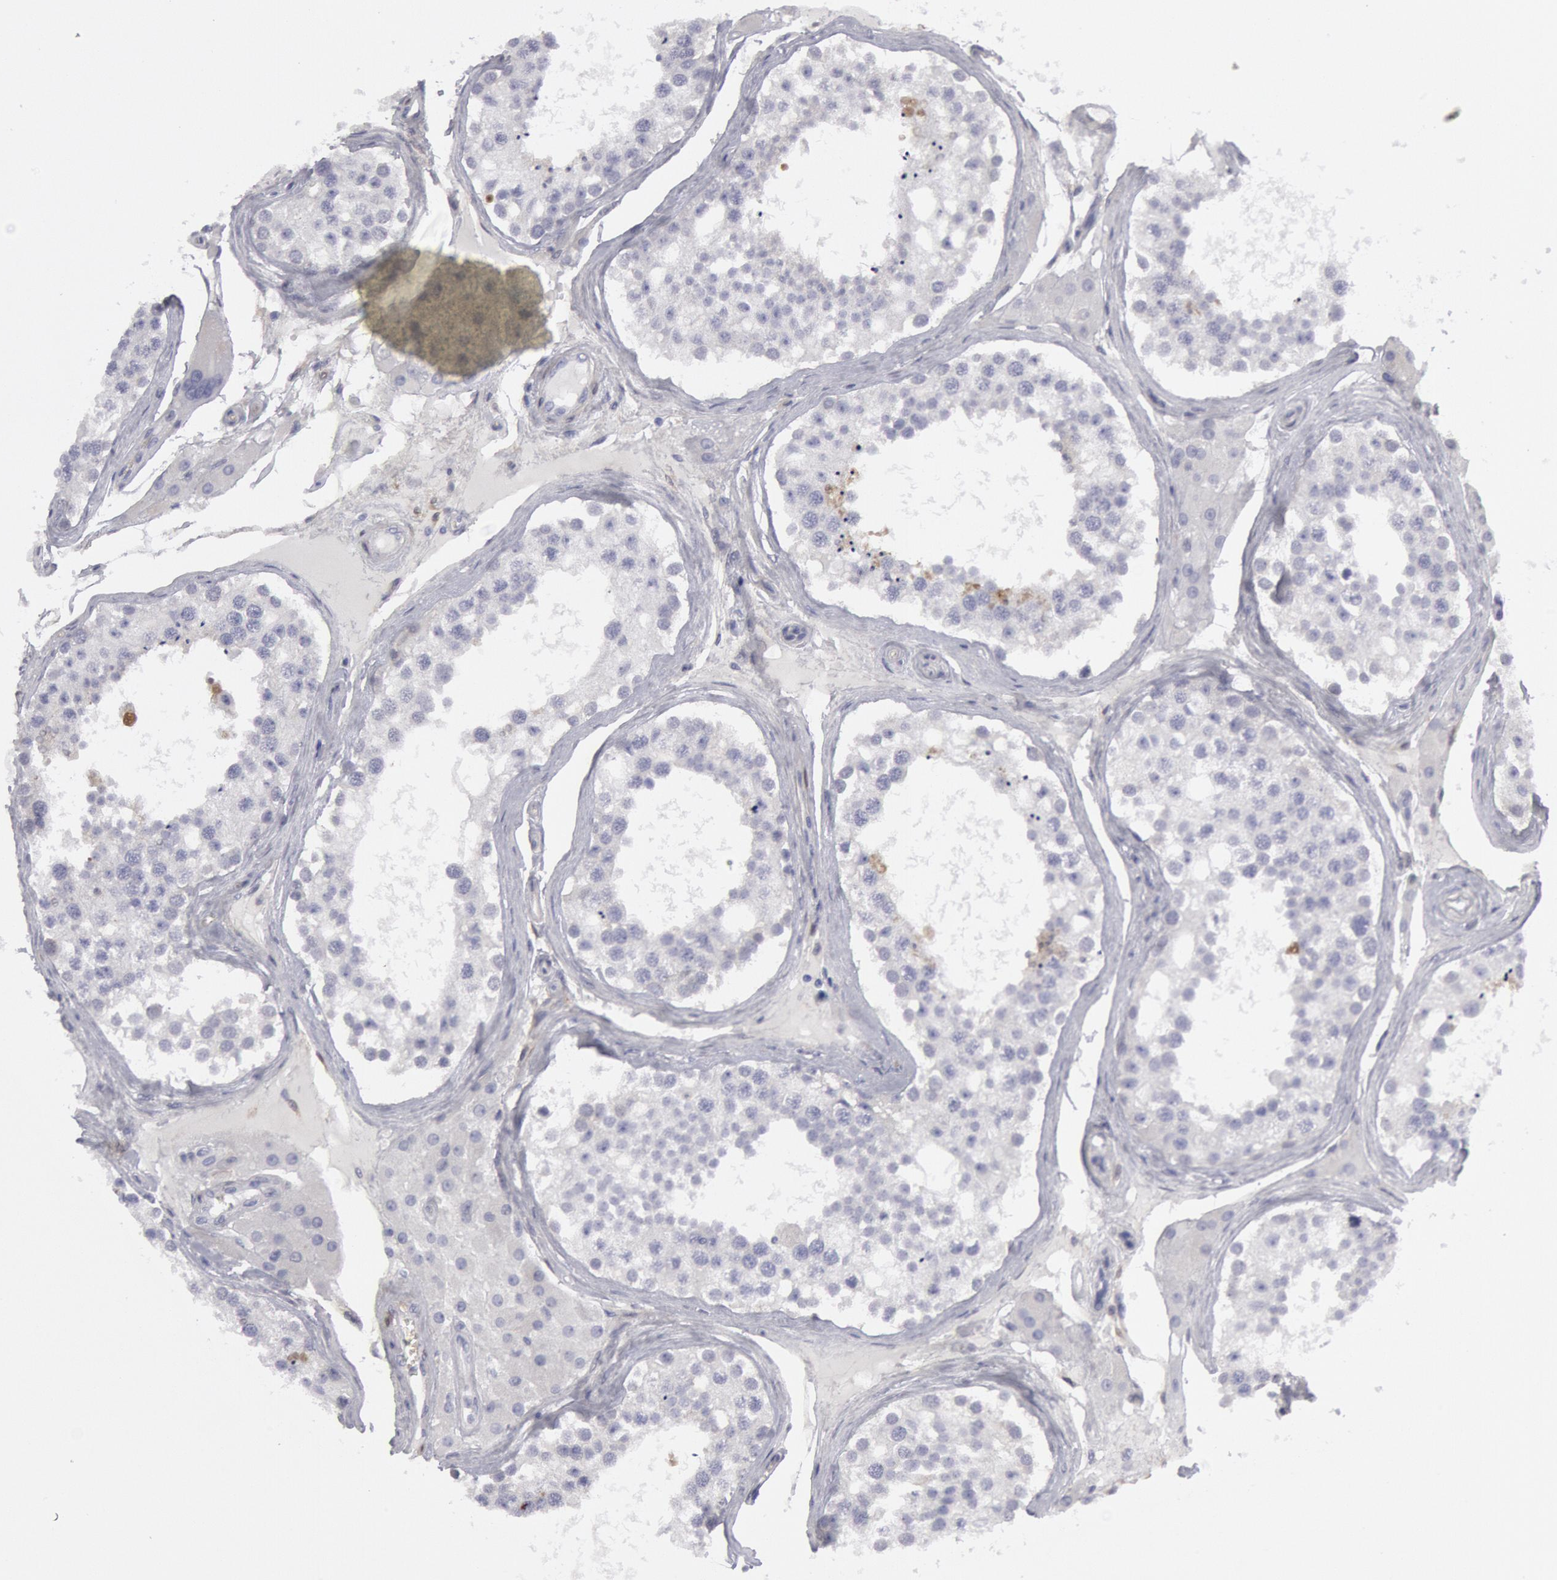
{"staining": {"intensity": "negative", "quantity": "none", "location": "none"}, "tissue": "testis", "cell_type": "Cells in seminiferous ducts", "image_type": "normal", "snomed": [{"axis": "morphology", "description": "Normal tissue, NOS"}, {"axis": "topography", "description": "Testis"}], "caption": "High magnification brightfield microscopy of benign testis stained with DAB (3,3'-diaminobenzidine) (brown) and counterstained with hematoxylin (blue): cells in seminiferous ducts show no significant expression.", "gene": "FHL1", "patient": {"sex": "male", "age": 68}}